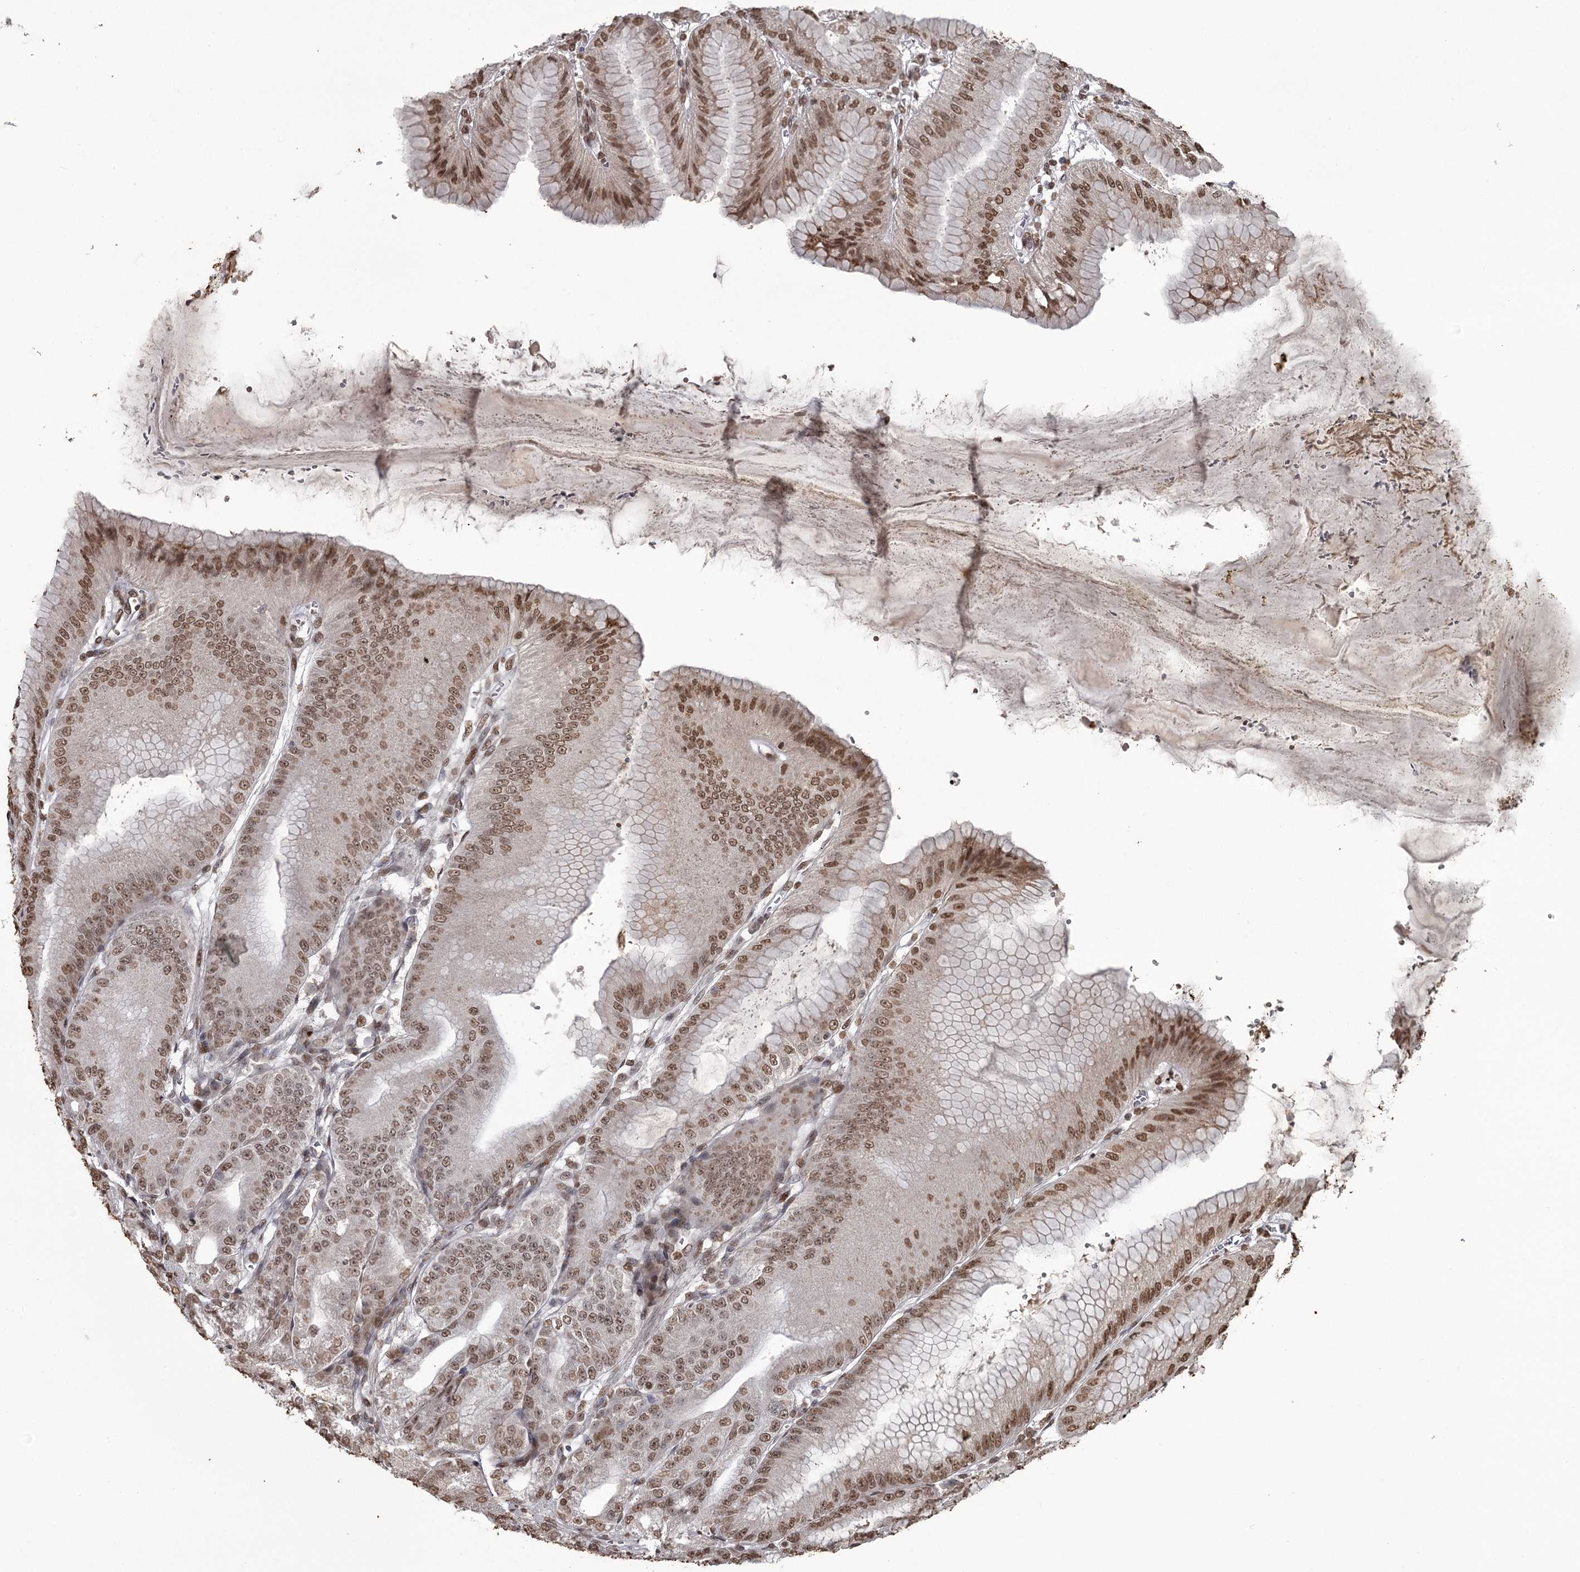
{"staining": {"intensity": "moderate", "quantity": ">75%", "location": "nuclear"}, "tissue": "stomach", "cell_type": "Glandular cells", "image_type": "normal", "snomed": [{"axis": "morphology", "description": "Normal tissue, NOS"}, {"axis": "topography", "description": "Stomach, lower"}], "caption": "This histopathology image shows immunohistochemistry (IHC) staining of normal human stomach, with medium moderate nuclear expression in about >75% of glandular cells.", "gene": "THYN1", "patient": {"sex": "male", "age": 71}}